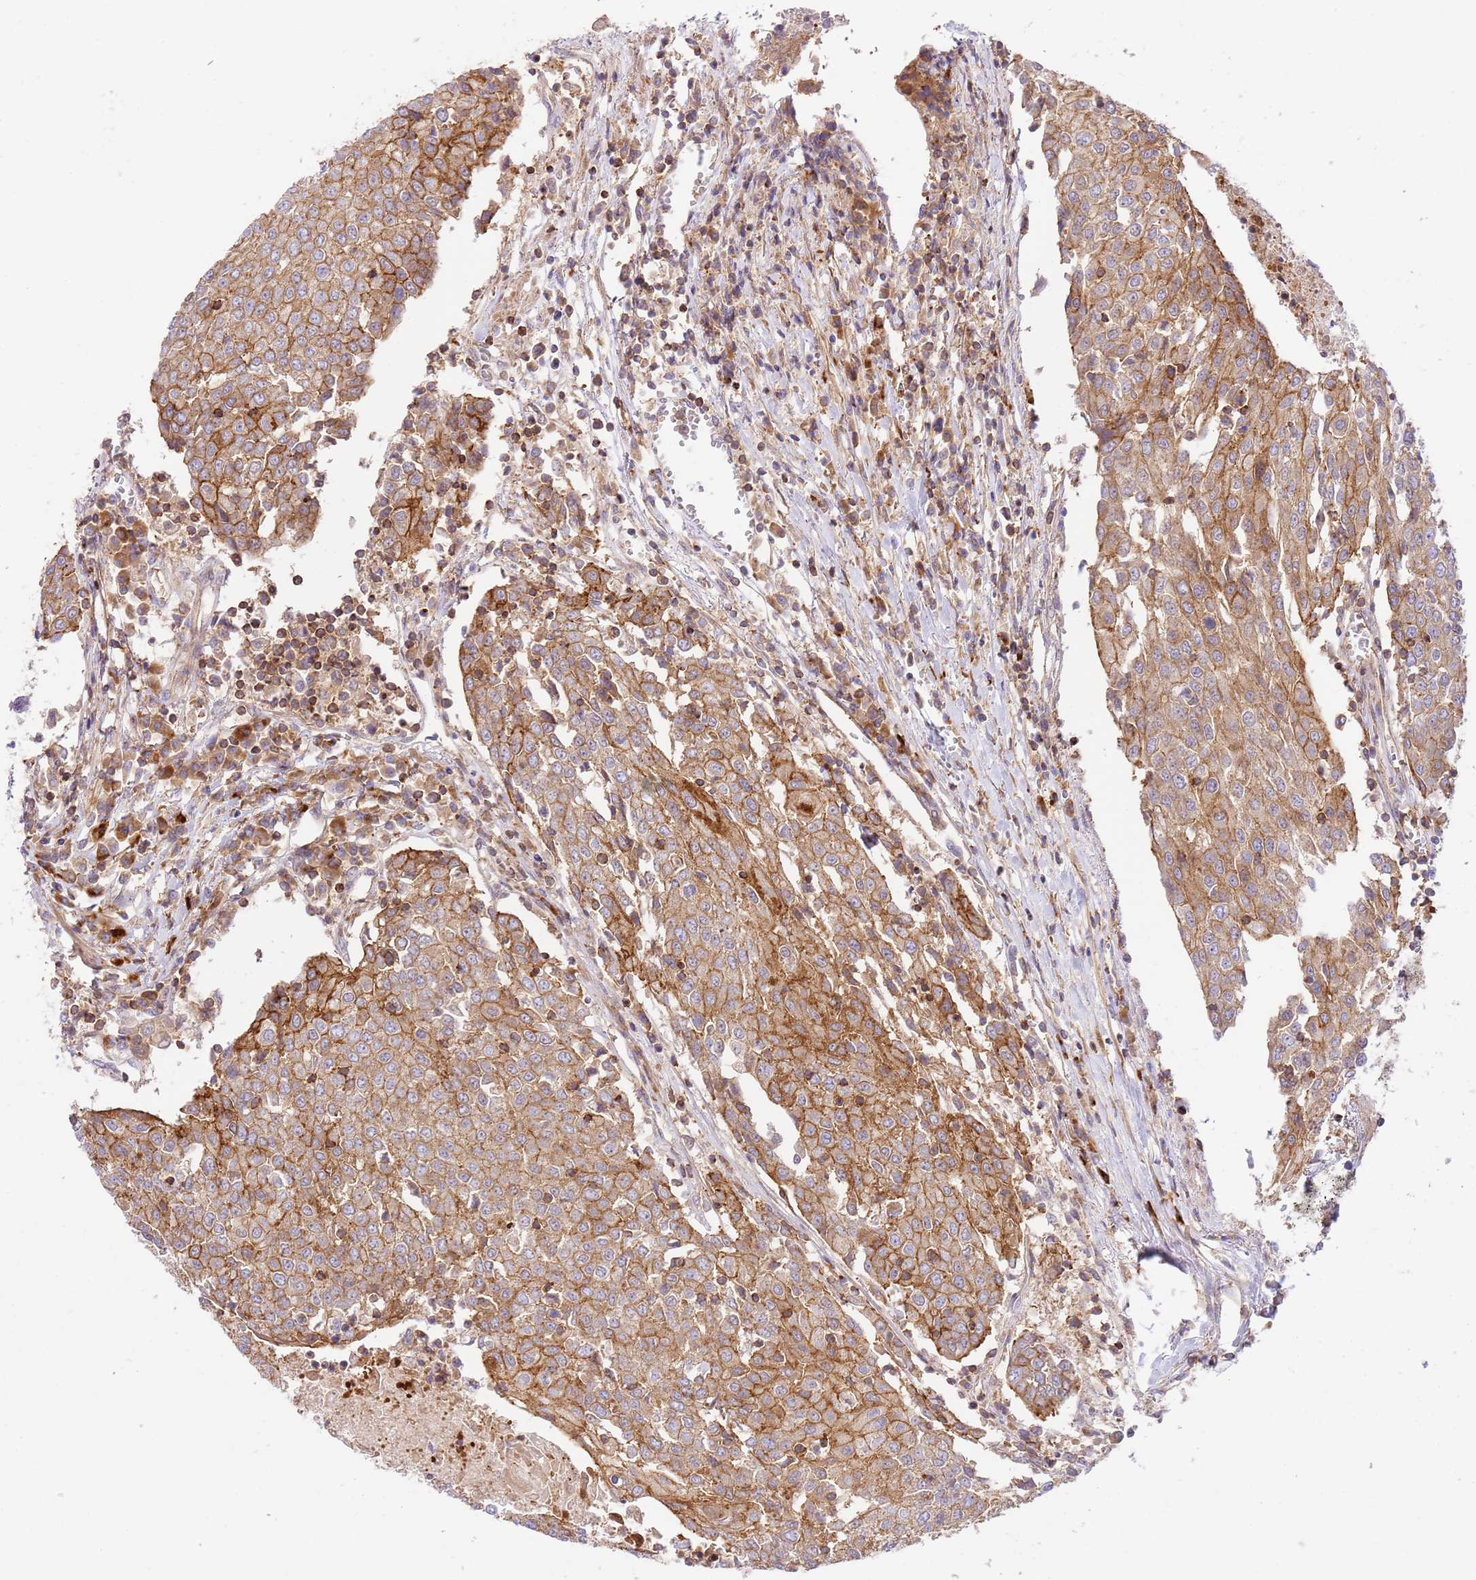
{"staining": {"intensity": "moderate", "quantity": ">75%", "location": "cytoplasmic/membranous"}, "tissue": "urothelial cancer", "cell_type": "Tumor cells", "image_type": "cancer", "snomed": [{"axis": "morphology", "description": "Urothelial carcinoma, High grade"}, {"axis": "topography", "description": "Urinary bladder"}], "caption": "Immunohistochemical staining of human urothelial cancer demonstrates moderate cytoplasmic/membranous protein expression in approximately >75% of tumor cells. The staining is performed using DAB brown chromogen to label protein expression. The nuclei are counter-stained blue using hematoxylin.", "gene": "EFCAB8", "patient": {"sex": "female", "age": 85}}